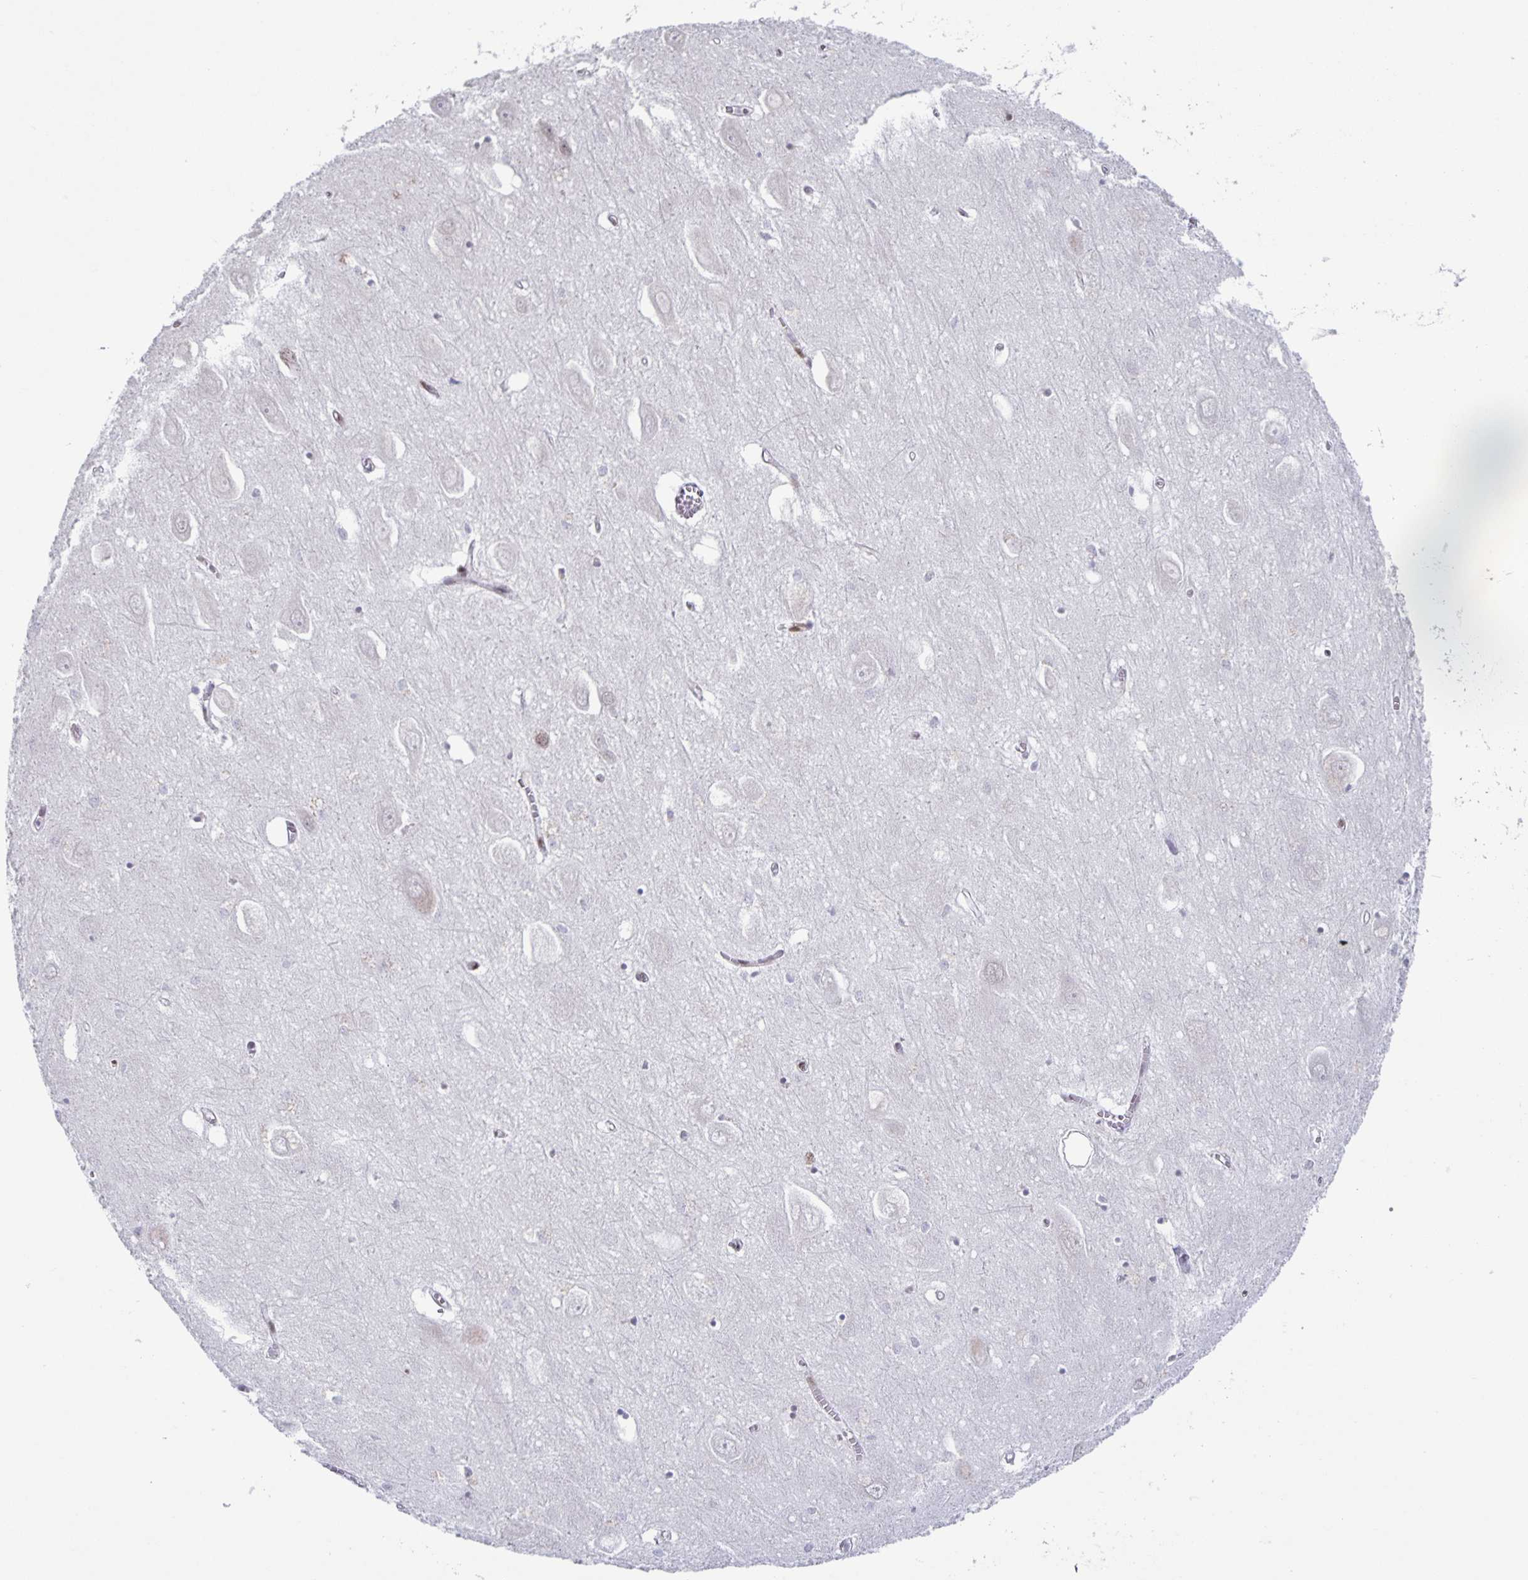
{"staining": {"intensity": "negative", "quantity": "none", "location": "none"}, "tissue": "hippocampus", "cell_type": "Glial cells", "image_type": "normal", "snomed": [{"axis": "morphology", "description": "Normal tissue, NOS"}, {"axis": "topography", "description": "Hippocampus"}], "caption": "Histopathology image shows no significant protein staining in glial cells of unremarkable hippocampus. (Immunohistochemistry, brightfield microscopy, high magnification).", "gene": "JUND", "patient": {"sex": "female", "age": 64}}